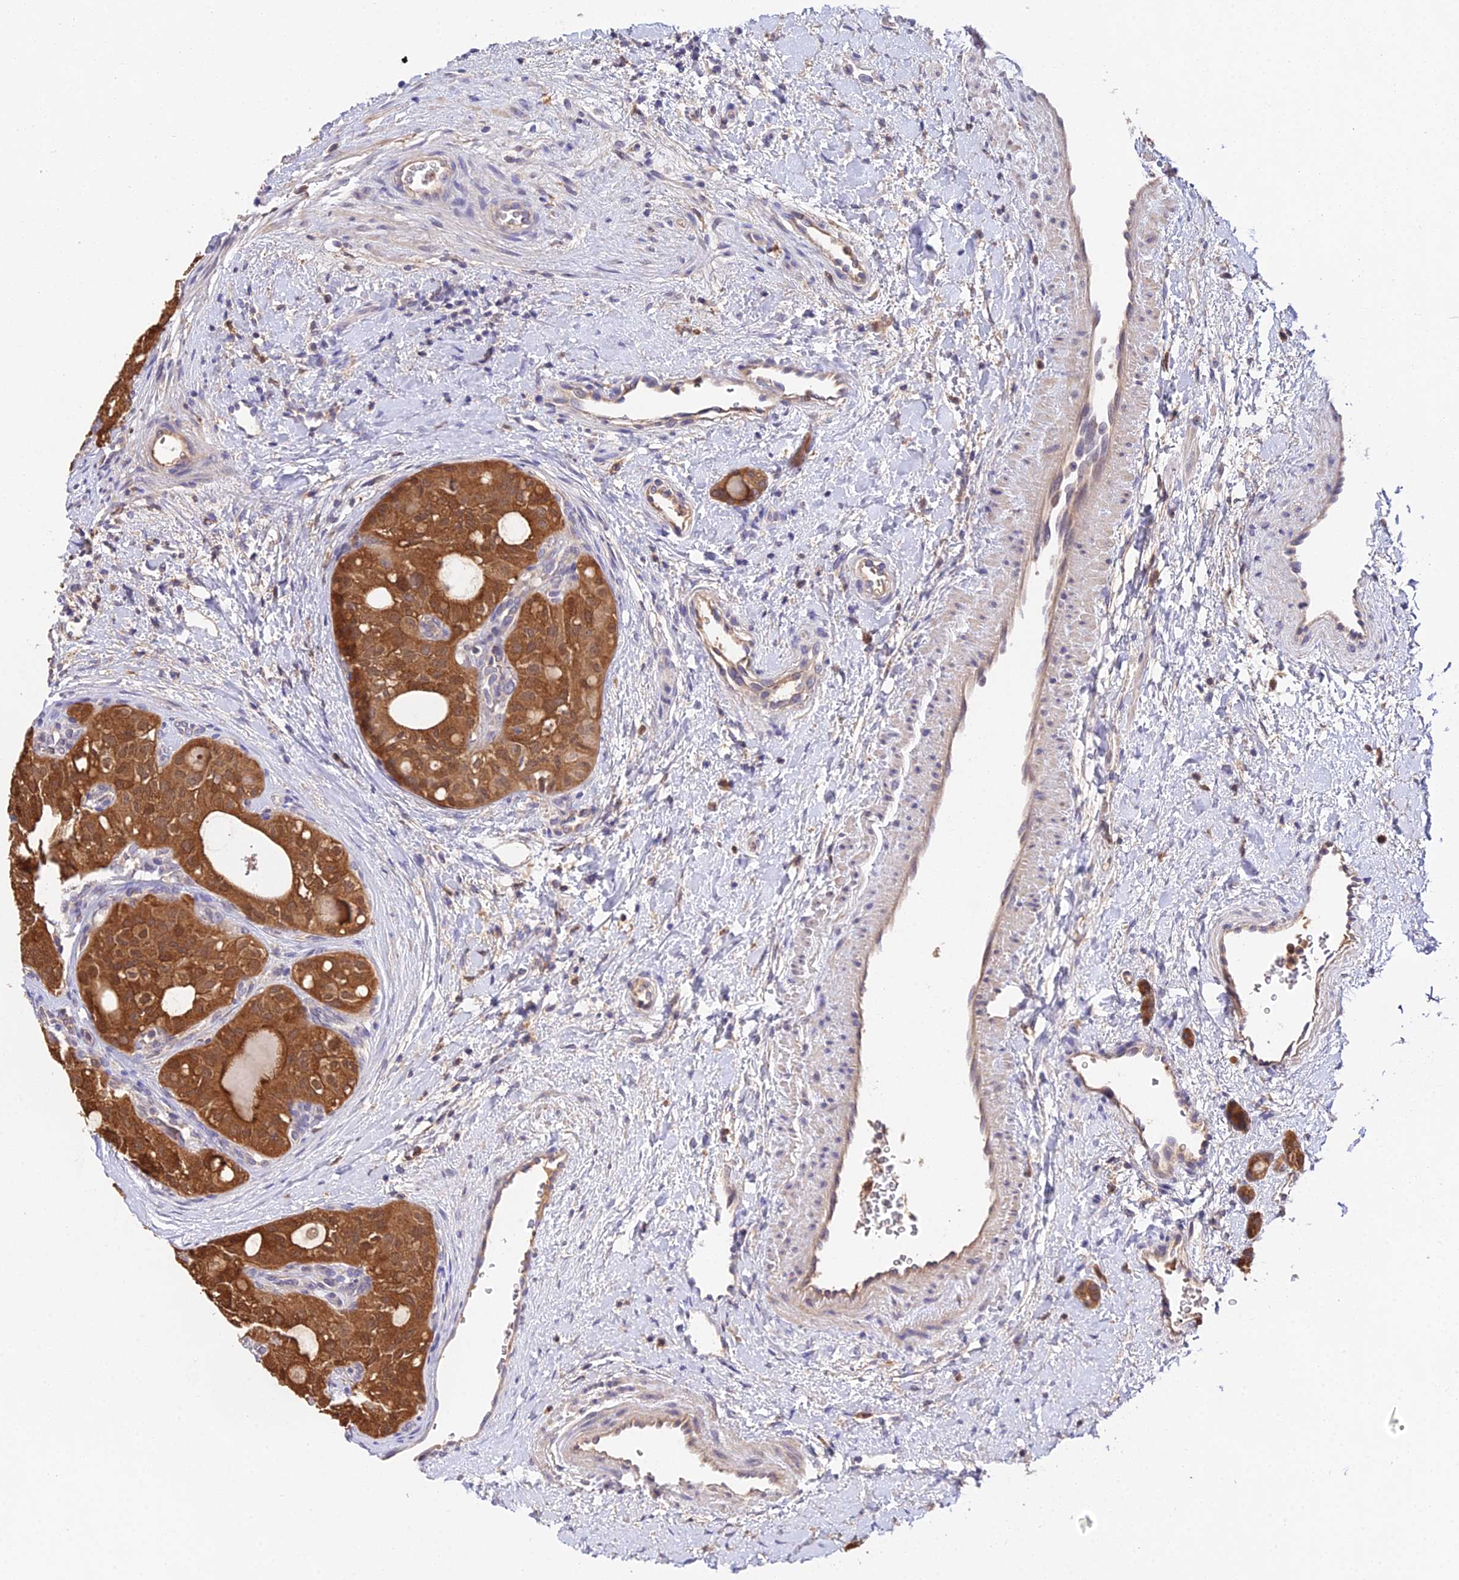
{"staining": {"intensity": "strong", "quantity": ">75%", "location": "cytoplasmic/membranous"}, "tissue": "thyroid cancer", "cell_type": "Tumor cells", "image_type": "cancer", "snomed": [{"axis": "morphology", "description": "Follicular adenoma carcinoma, NOS"}, {"axis": "topography", "description": "Thyroid gland"}], "caption": "There is high levels of strong cytoplasmic/membranous staining in tumor cells of follicular adenoma carcinoma (thyroid), as demonstrated by immunohistochemical staining (brown color).", "gene": "FBP1", "patient": {"sex": "male", "age": 75}}